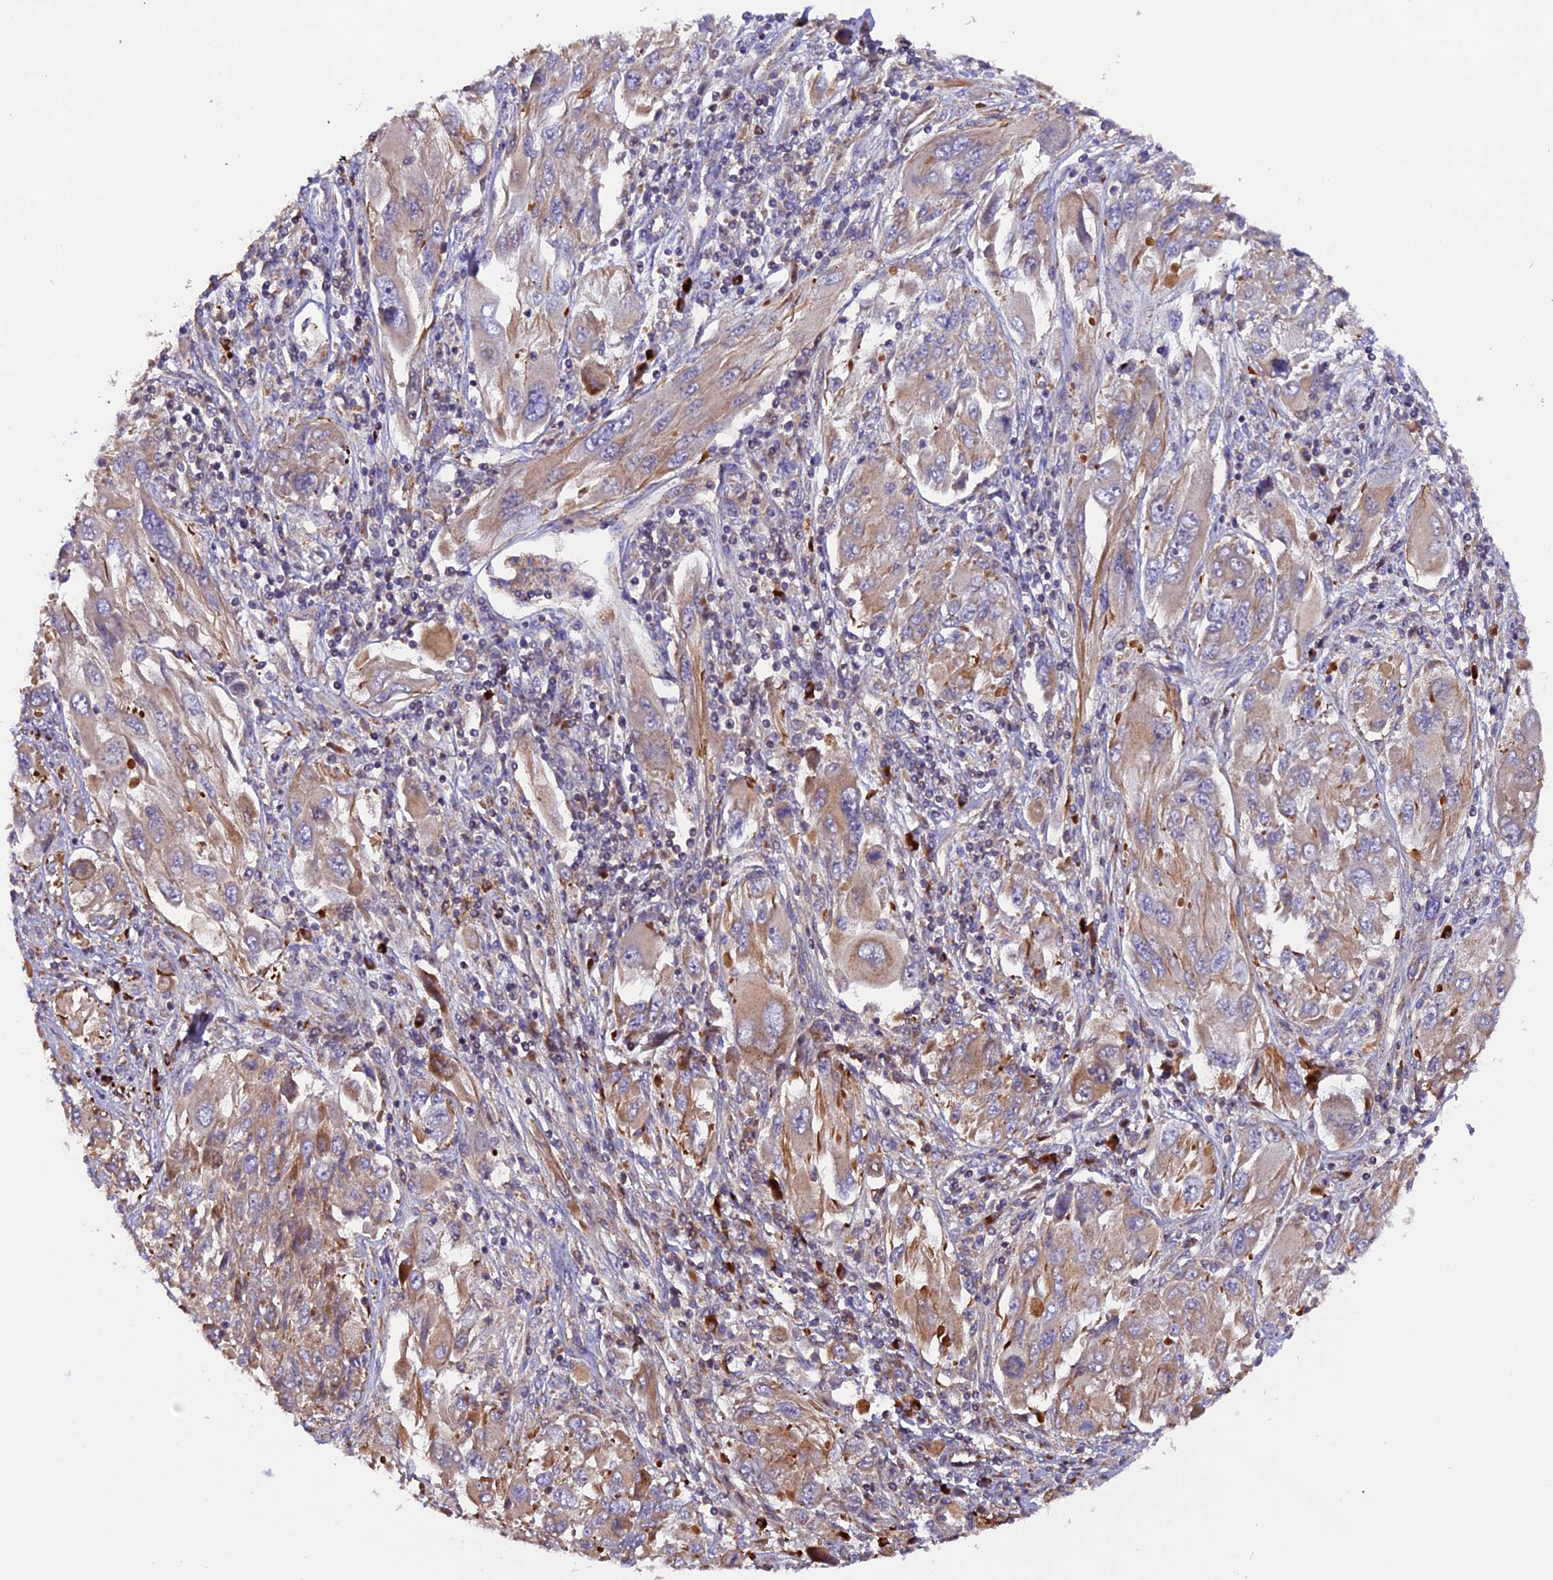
{"staining": {"intensity": "moderate", "quantity": "25%-75%", "location": "cytoplasmic/membranous"}, "tissue": "melanoma", "cell_type": "Tumor cells", "image_type": "cancer", "snomed": [{"axis": "morphology", "description": "Malignant melanoma, NOS"}, {"axis": "topography", "description": "Skin"}], "caption": "DAB immunohistochemical staining of human malignant melanoma displays moderate cytoplasmic/membranous protein expression in about 25%-75% of tumor cells. Nuclei are stained in blue.", "gene": "METTL22", "patient": {"sex": "female", "age": 91}}